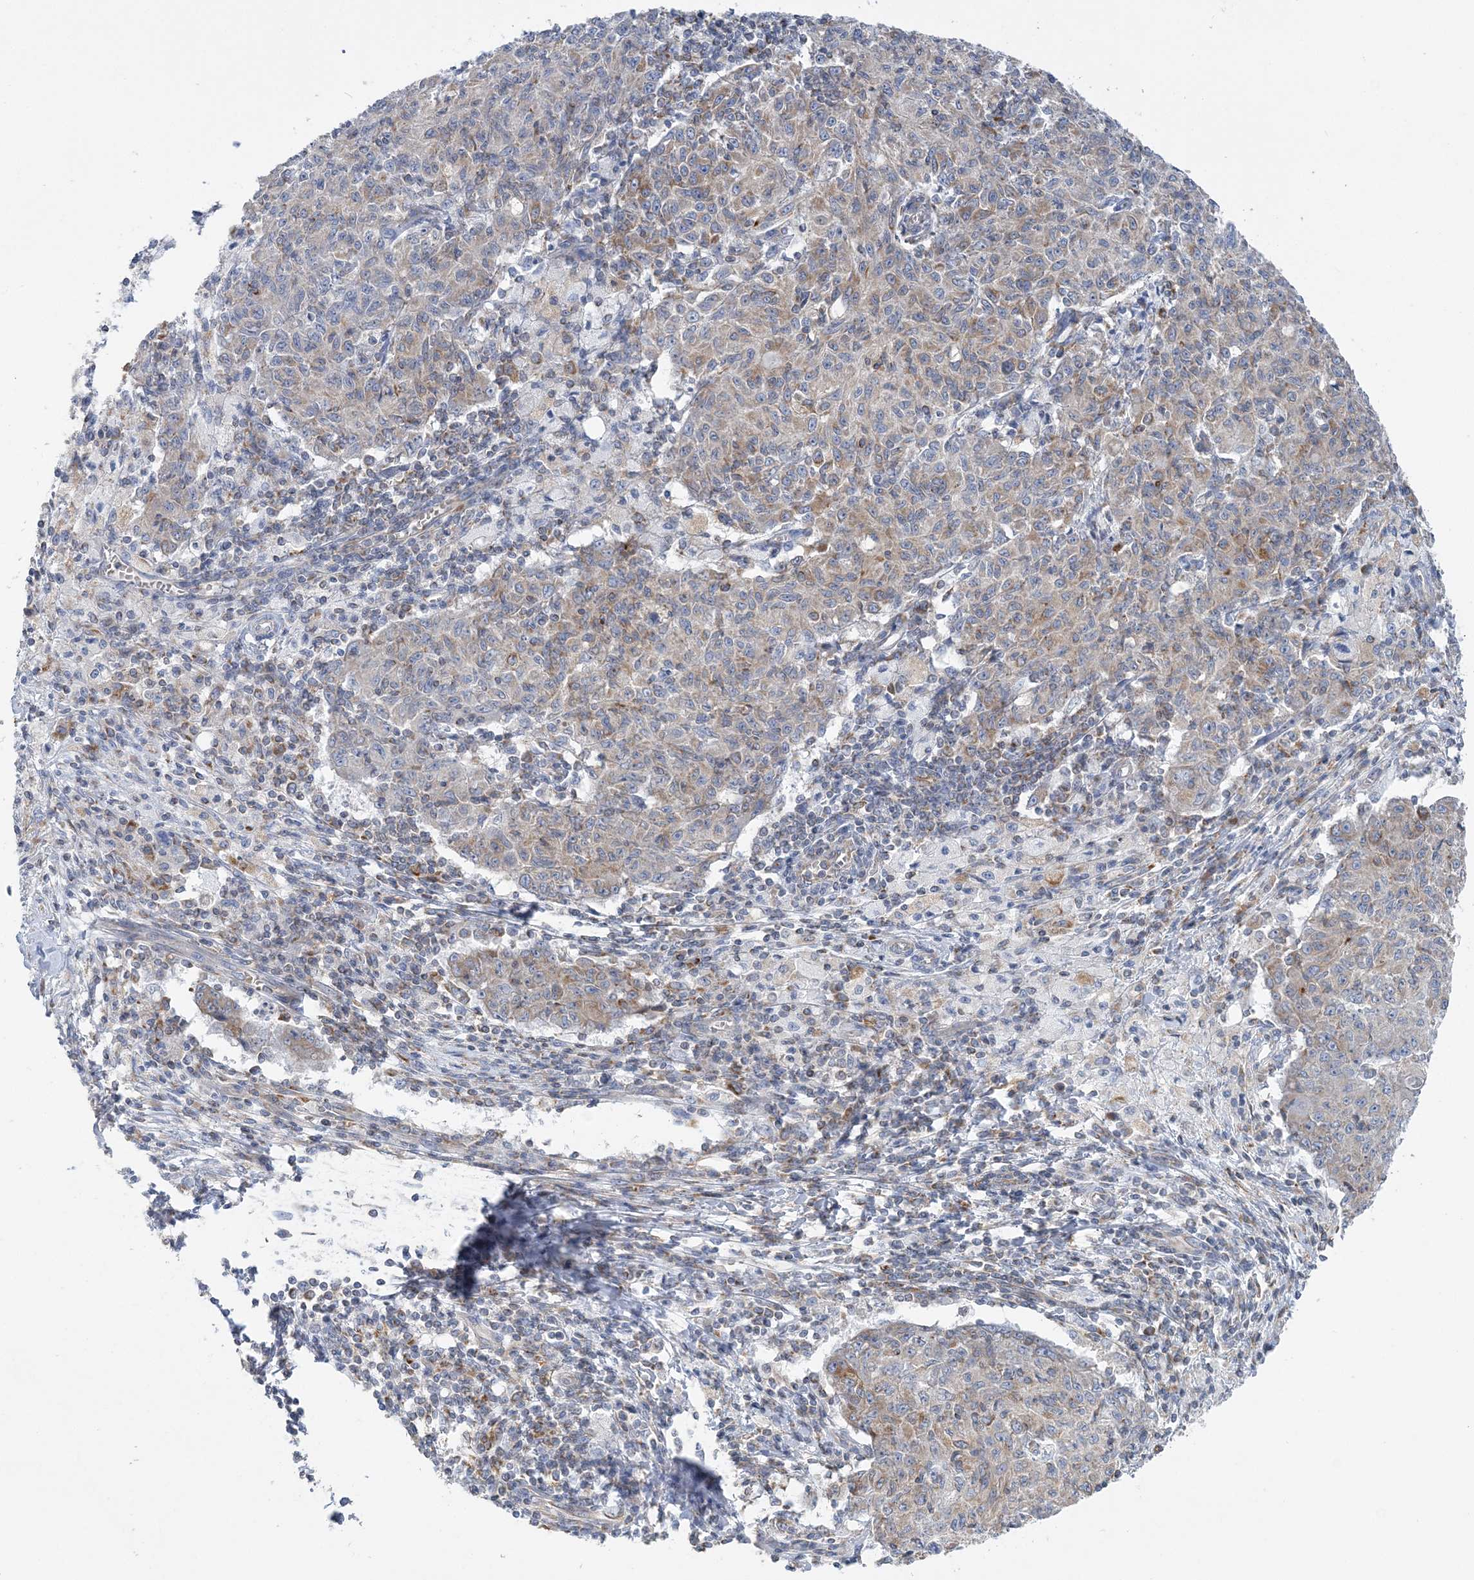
{"staining": {"intensity": "moderate", "quantity": "<25%", "location": "cytoplasmic/membranous"}, "tissue": "ovarian cancer", "cell_type": "Tumor cells", "image_type": "cancer", "snomed": [{"axis": "morphology", "description": "Carcinoma, endometroid"}, {"axis": "topography", "description": "Ovary"}], "caption": "Human endometroid carcinoma (ovarian) stained with a brown dye displays moderate cytoplasmic/membranous positive positivity in about <25% of tumor cells.", "gene": "FAM114A2", "patient": {"sex": "female", "age": 42}}